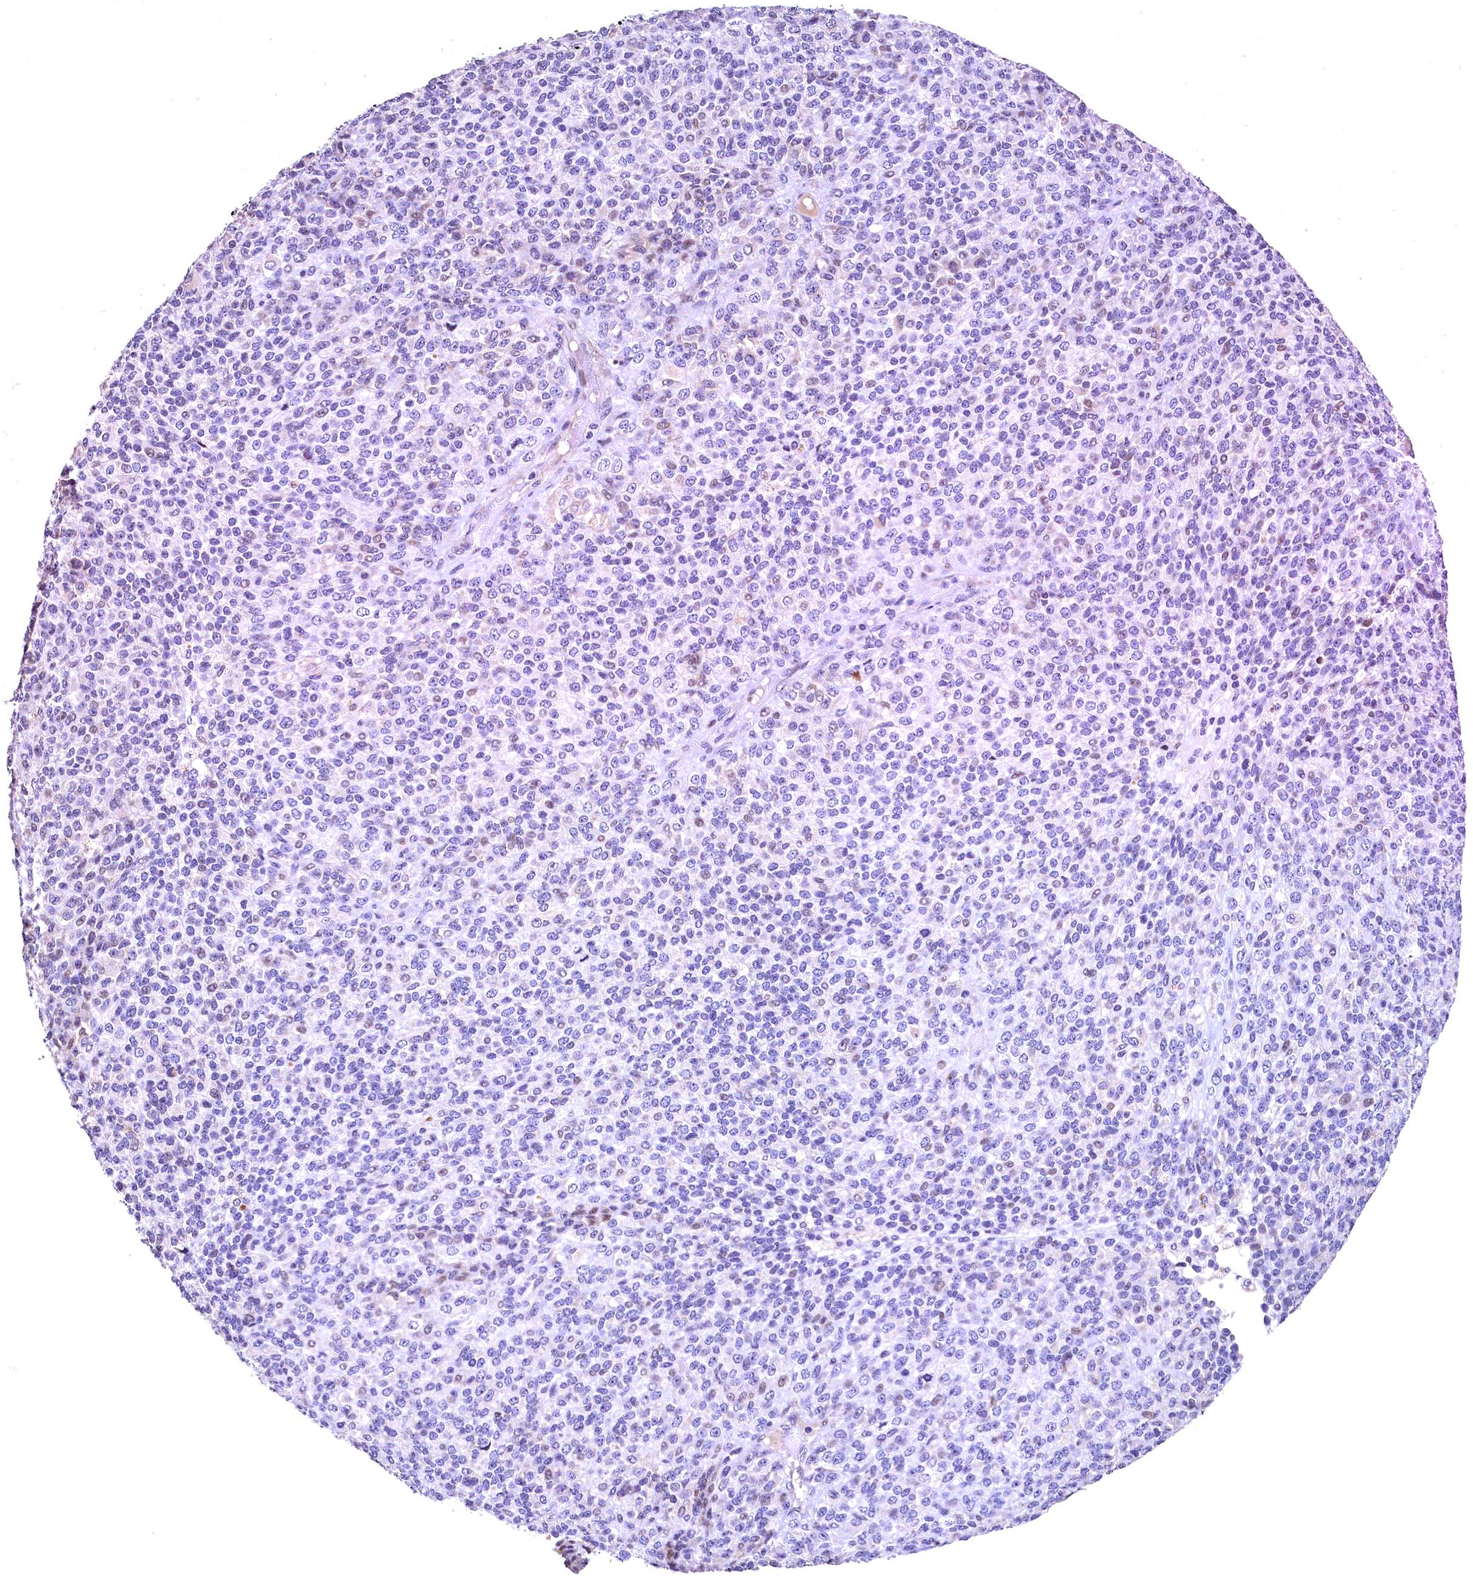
{"staining": {"intensity": "negative", "quantity": "none", "location": "none"}, "tissue": "melanoma", "cell_type": "Tumor cells", "image_type": "cancer", "snomed": [{"axis": "morphology", "description": "Malignant melanoma, Metastatic site"}, {"axis": "topography", "description": "Brain"}], "caption": "Malignant melanoma (metastatic site) was stained to show a protein in brown. There is no significant staining in tumor cells.", "gene": "LATS2", "patient": {"sex": "female", "age": 56}}